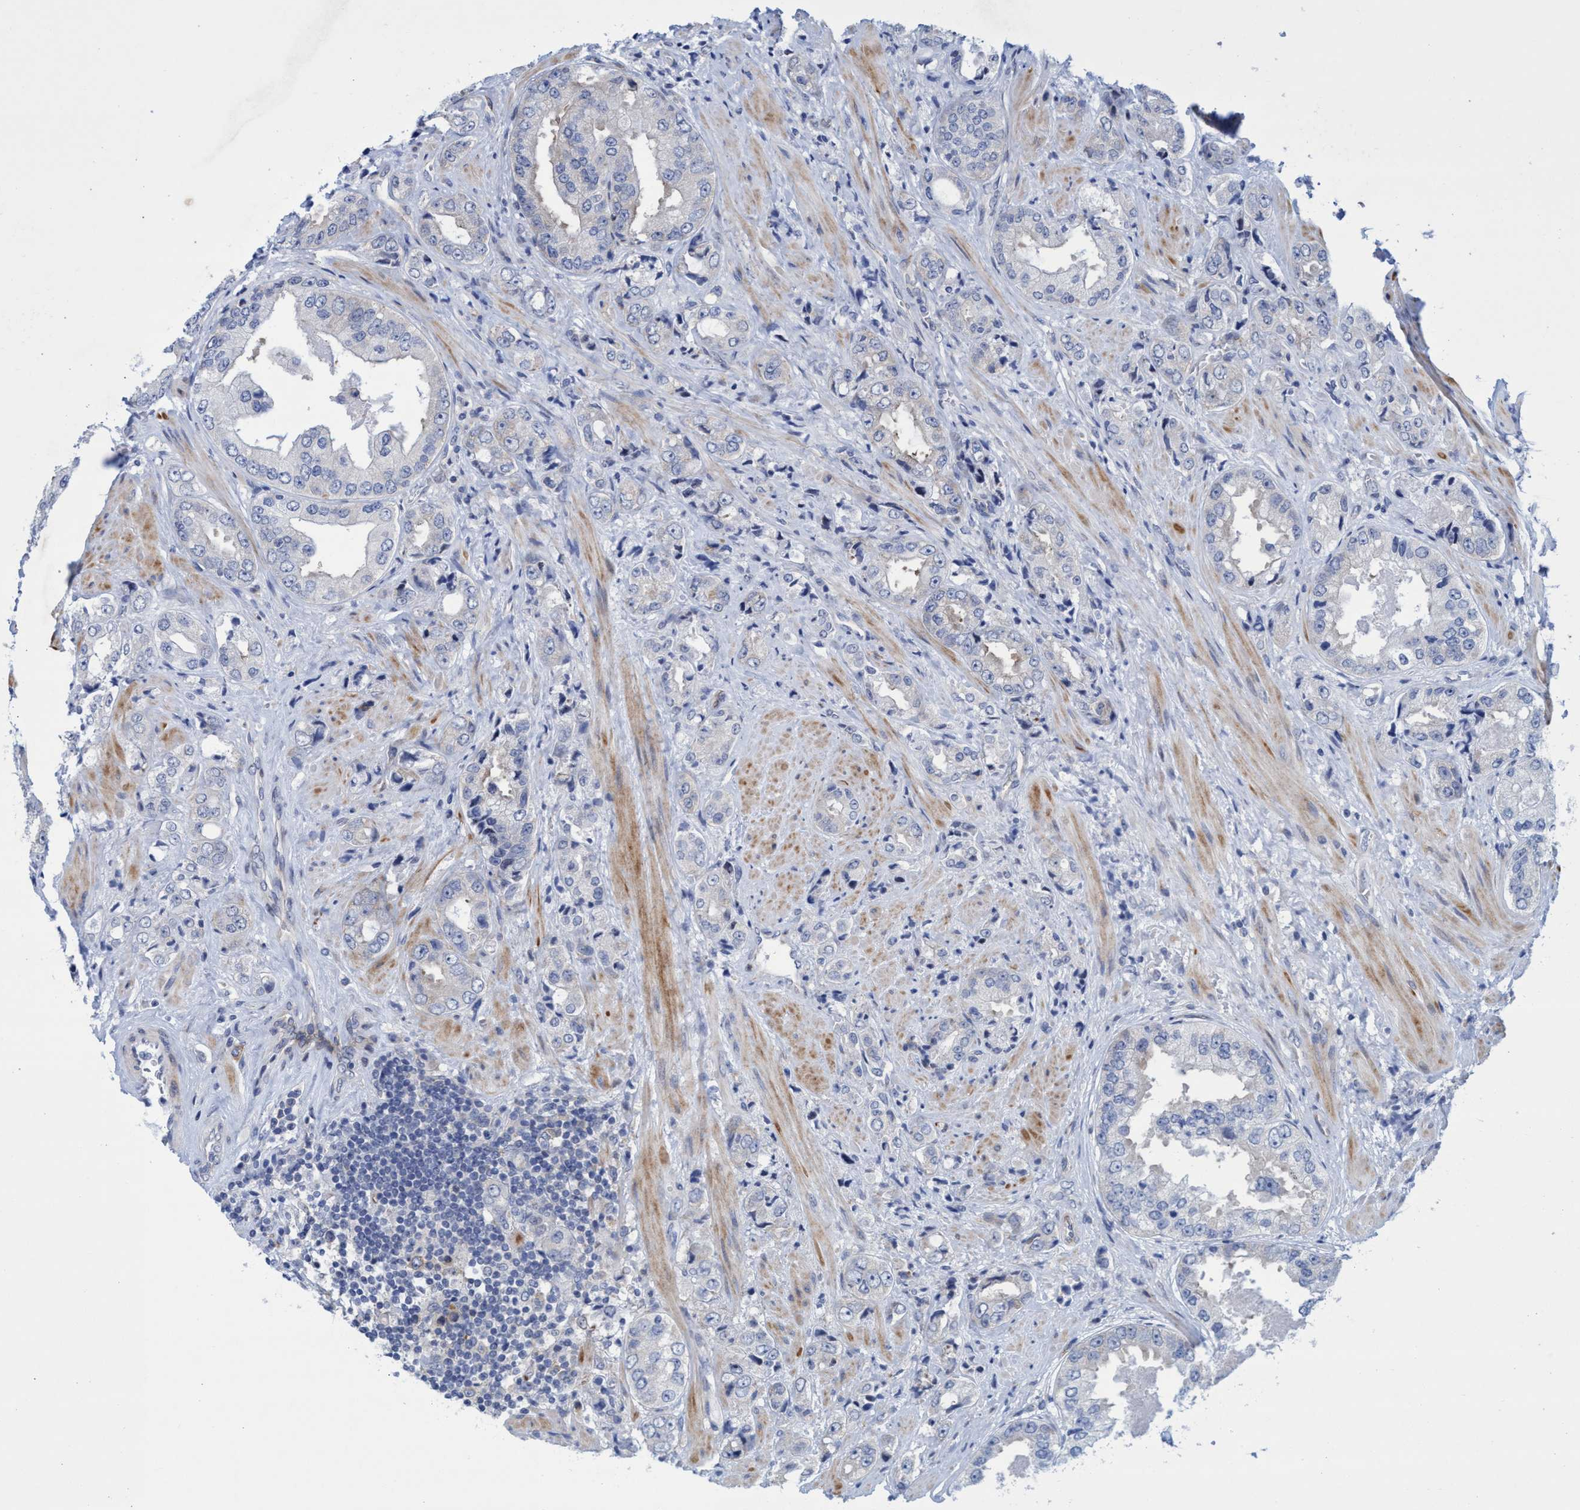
{"staining": {"intensity": "negative", "quantity": "none", "location": "none"}, "tissue": "prostate cancer", "cell_type": "Tumor cells", "image_type": "cancer", "snomed": [{"axis": "morphology", "description": "Adenocarcinoma, High grade"}, {"axis": "topography", "description": "Prostate"}], "caption": "Tumor cells show no significant protein expression in high-grade adenocarcinoma (prostate).", "gene": "R3HCC1", "patient": {"sex": "male", "age": 61}}